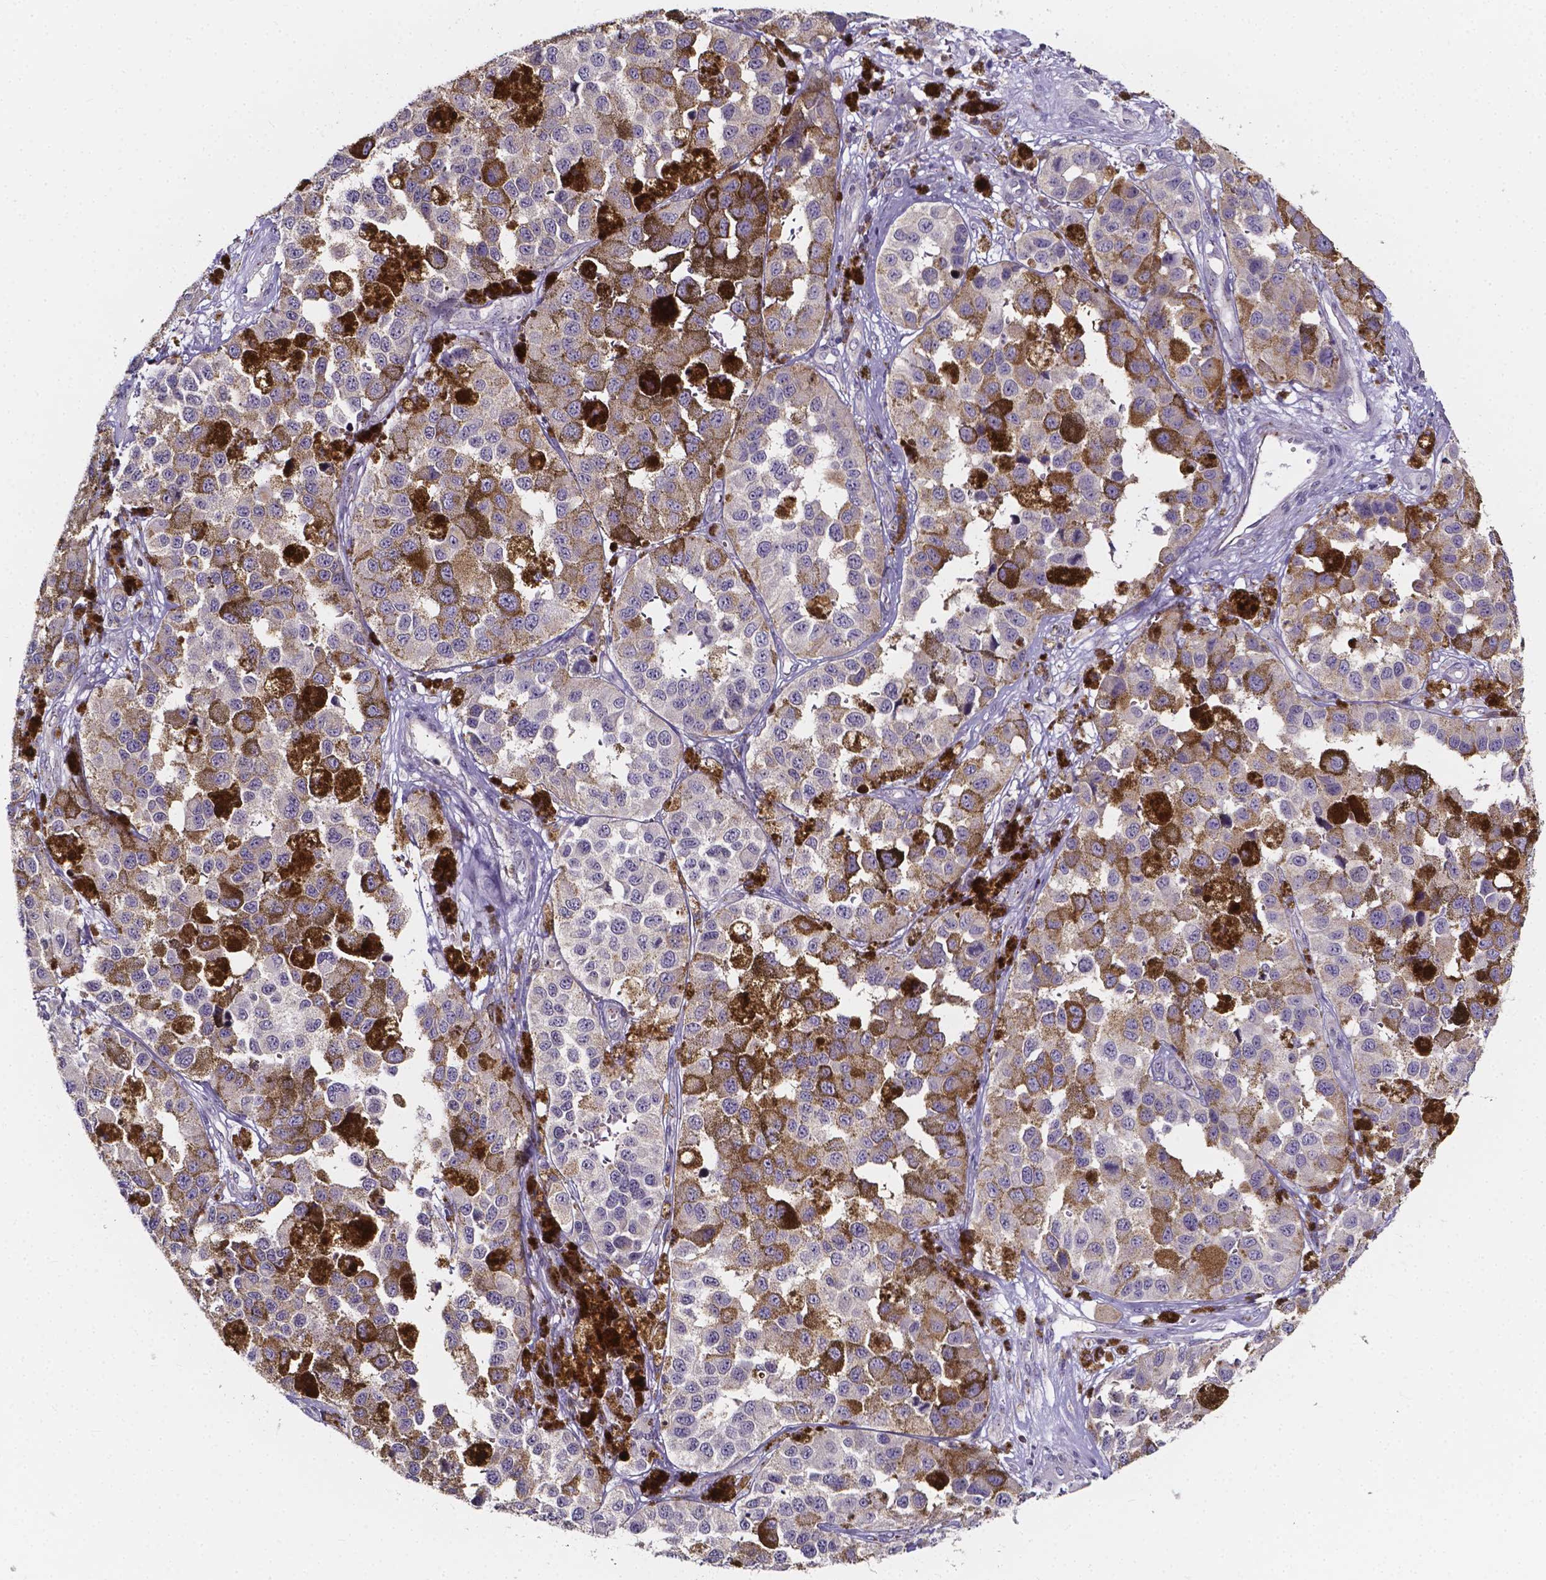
{"staining": {"intensity": "weak", "quantity": "<25%", "location": "cytoplasmic/membranous"}, "tissue": "melanoma", "cell_type": "Tumor cells", "image_type": "cancer", "snomed": [{"axis": "morphology", "description": "Malignant melanoma, NOS"}, {"axis": "topography", "description": "Skin"}], "caption": "Tumor cells show no significant protein staining in malignant melanoma.", "gene": "THEMIS", "patient": {"sex": "female", "age": 58}}